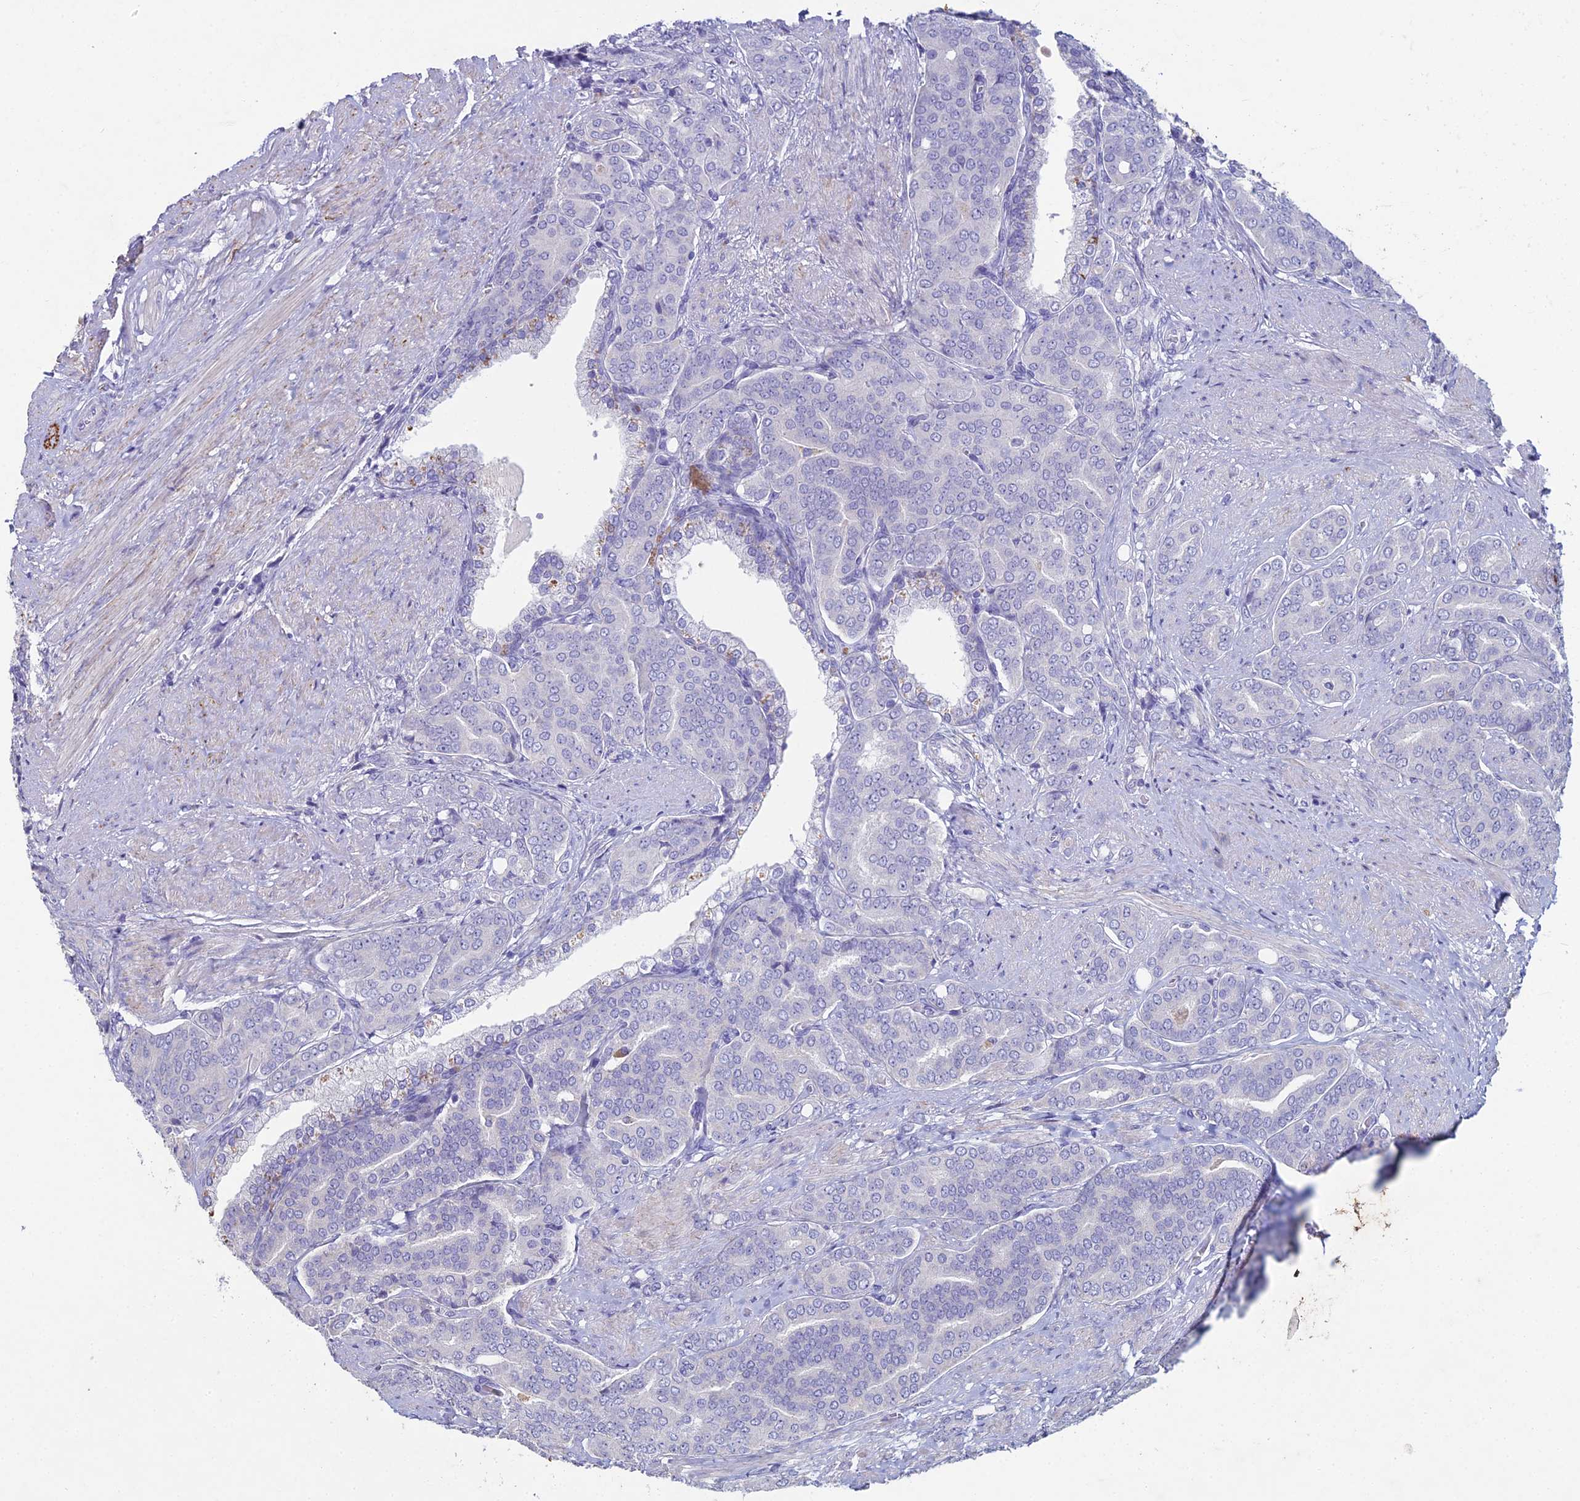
{"staining": {"intensity": "negative", "quantity": "none", "location": "none"}, "tissue": "prostate cancer", "cell_type": "Tumor cells", "image_type": "cancer", "snomed": [{"axis": "morphology", "description": "Adenocarcinoma, High grade"}, {"axis": "topography", "description": "Prostate"}], "caption": "A micrograph of human high-grade adenocarcinoma (prostate) is negative for staining in tumor cells.", "gene": "NCAM1", "patient": {"sex": "male", "age": 67}}